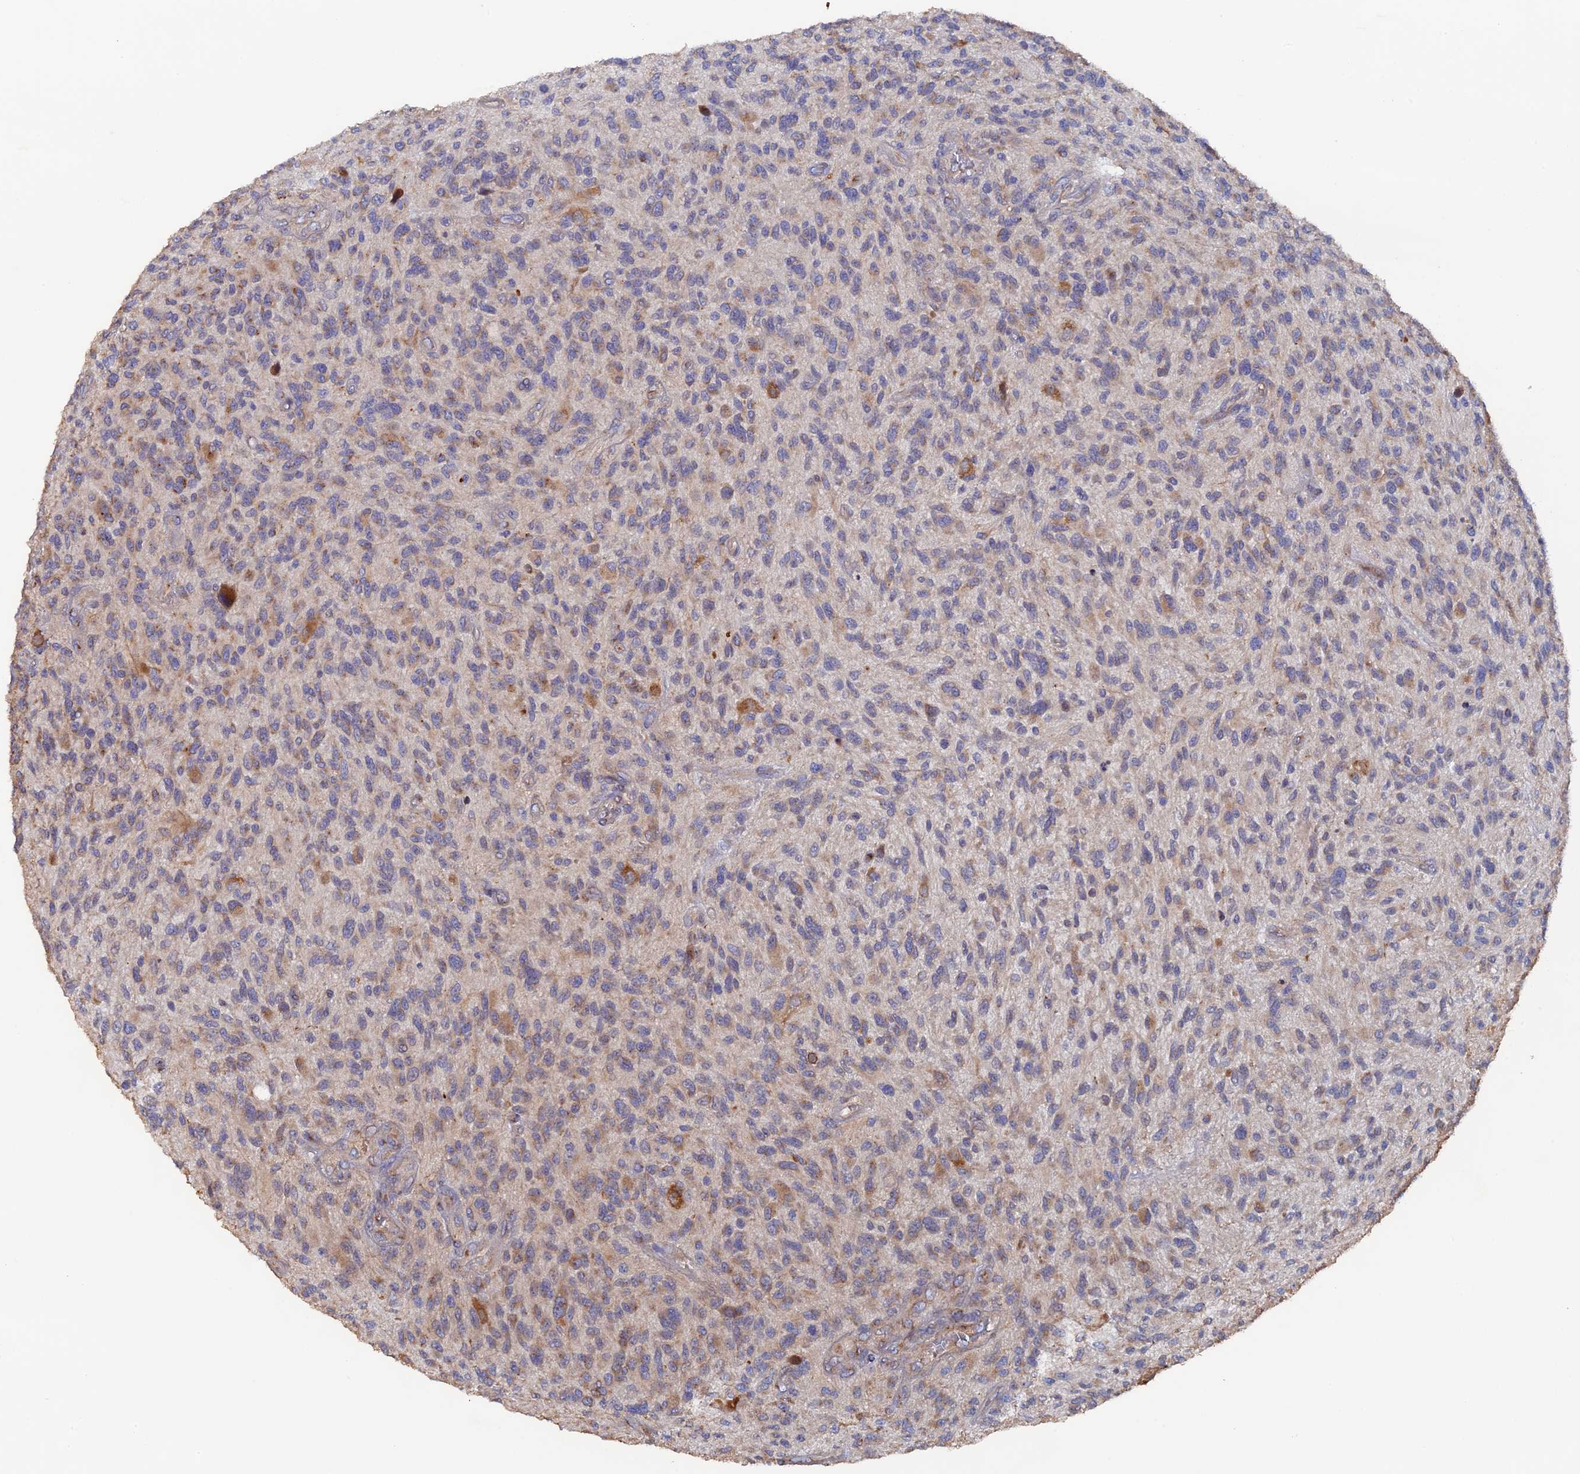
{"staining": {"intensity": "weak", "quantity": "<25%", "location": "cytoplasmic/membranous"}, "tissue": "glioma", "cell_type": "Tumor cells", "image_type": "cancer", "snomed": [{"axis": "morphology", "description": "Glioma, malignant, High grade"}, {"axis": "topography", "description": "Brain"}], "caption": "Immunohistochemistry micrograph of malignant high-grade glioma stained for a protein (brown), which displays no expression in tumor cells. (Stains: DAB immunohistochemistry with hematoxylin counter stain, Microscopy: brightfield microscopy at high magnification).", "gene": "VPS37C", "patient": {"sex": "male", "age": 47}}